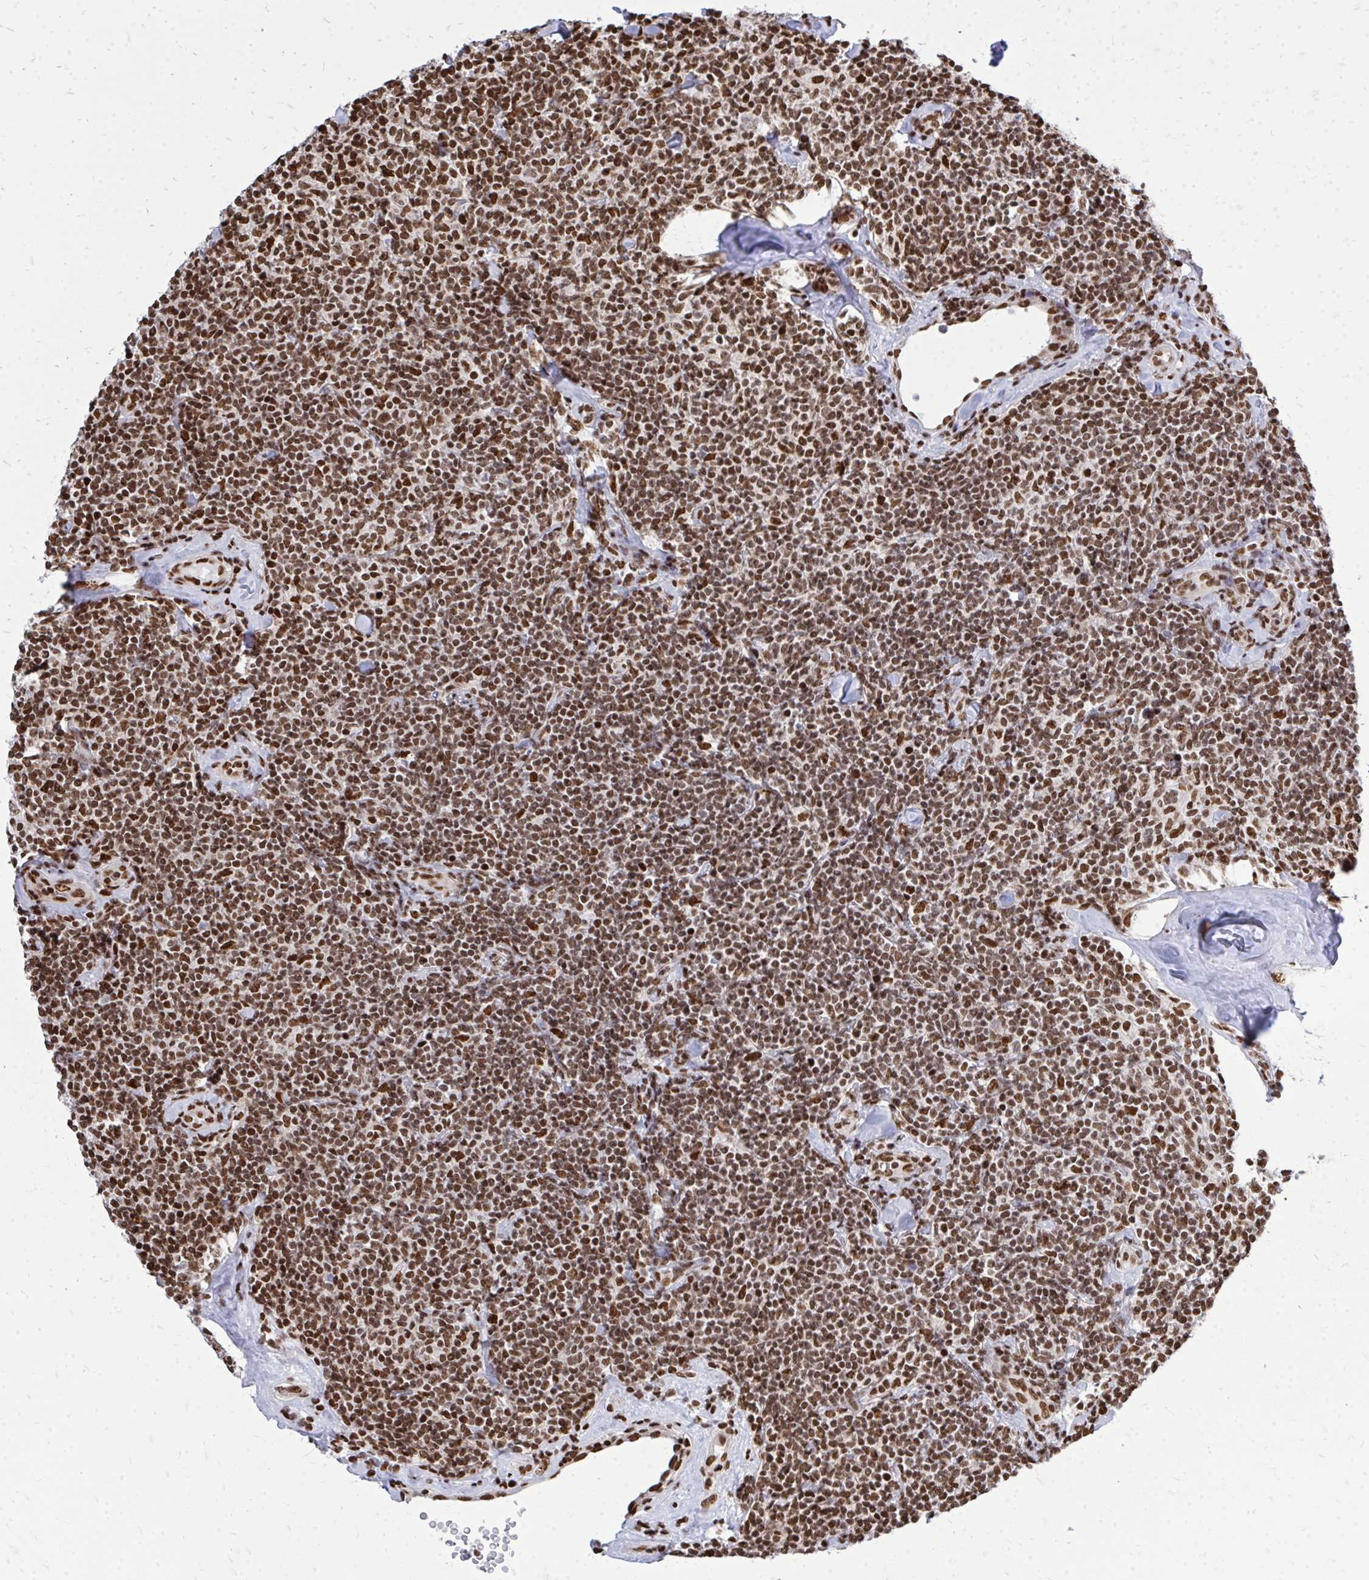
{"staining": {"intensity": "strong", "quantity": ">75%", "location": "nuclear"}, "tissue": "lymphoma", "cell_type": "Tumor cells", "image_type": "cancer", "snomed": [{"axis": "morphology", "description": "Malignant lymphoma, non-Hodgkin's type, Low grade"}, {"axis": "topography", "description": "Lymph node"}], "caption": "Immunohistochemical staining of human lymphoma exhibits high levels of strong nuclear protein staining in about >75% of tumor cells.", "gene": "TBL1Y", "patient": {"sex": "female", "age": 56}}